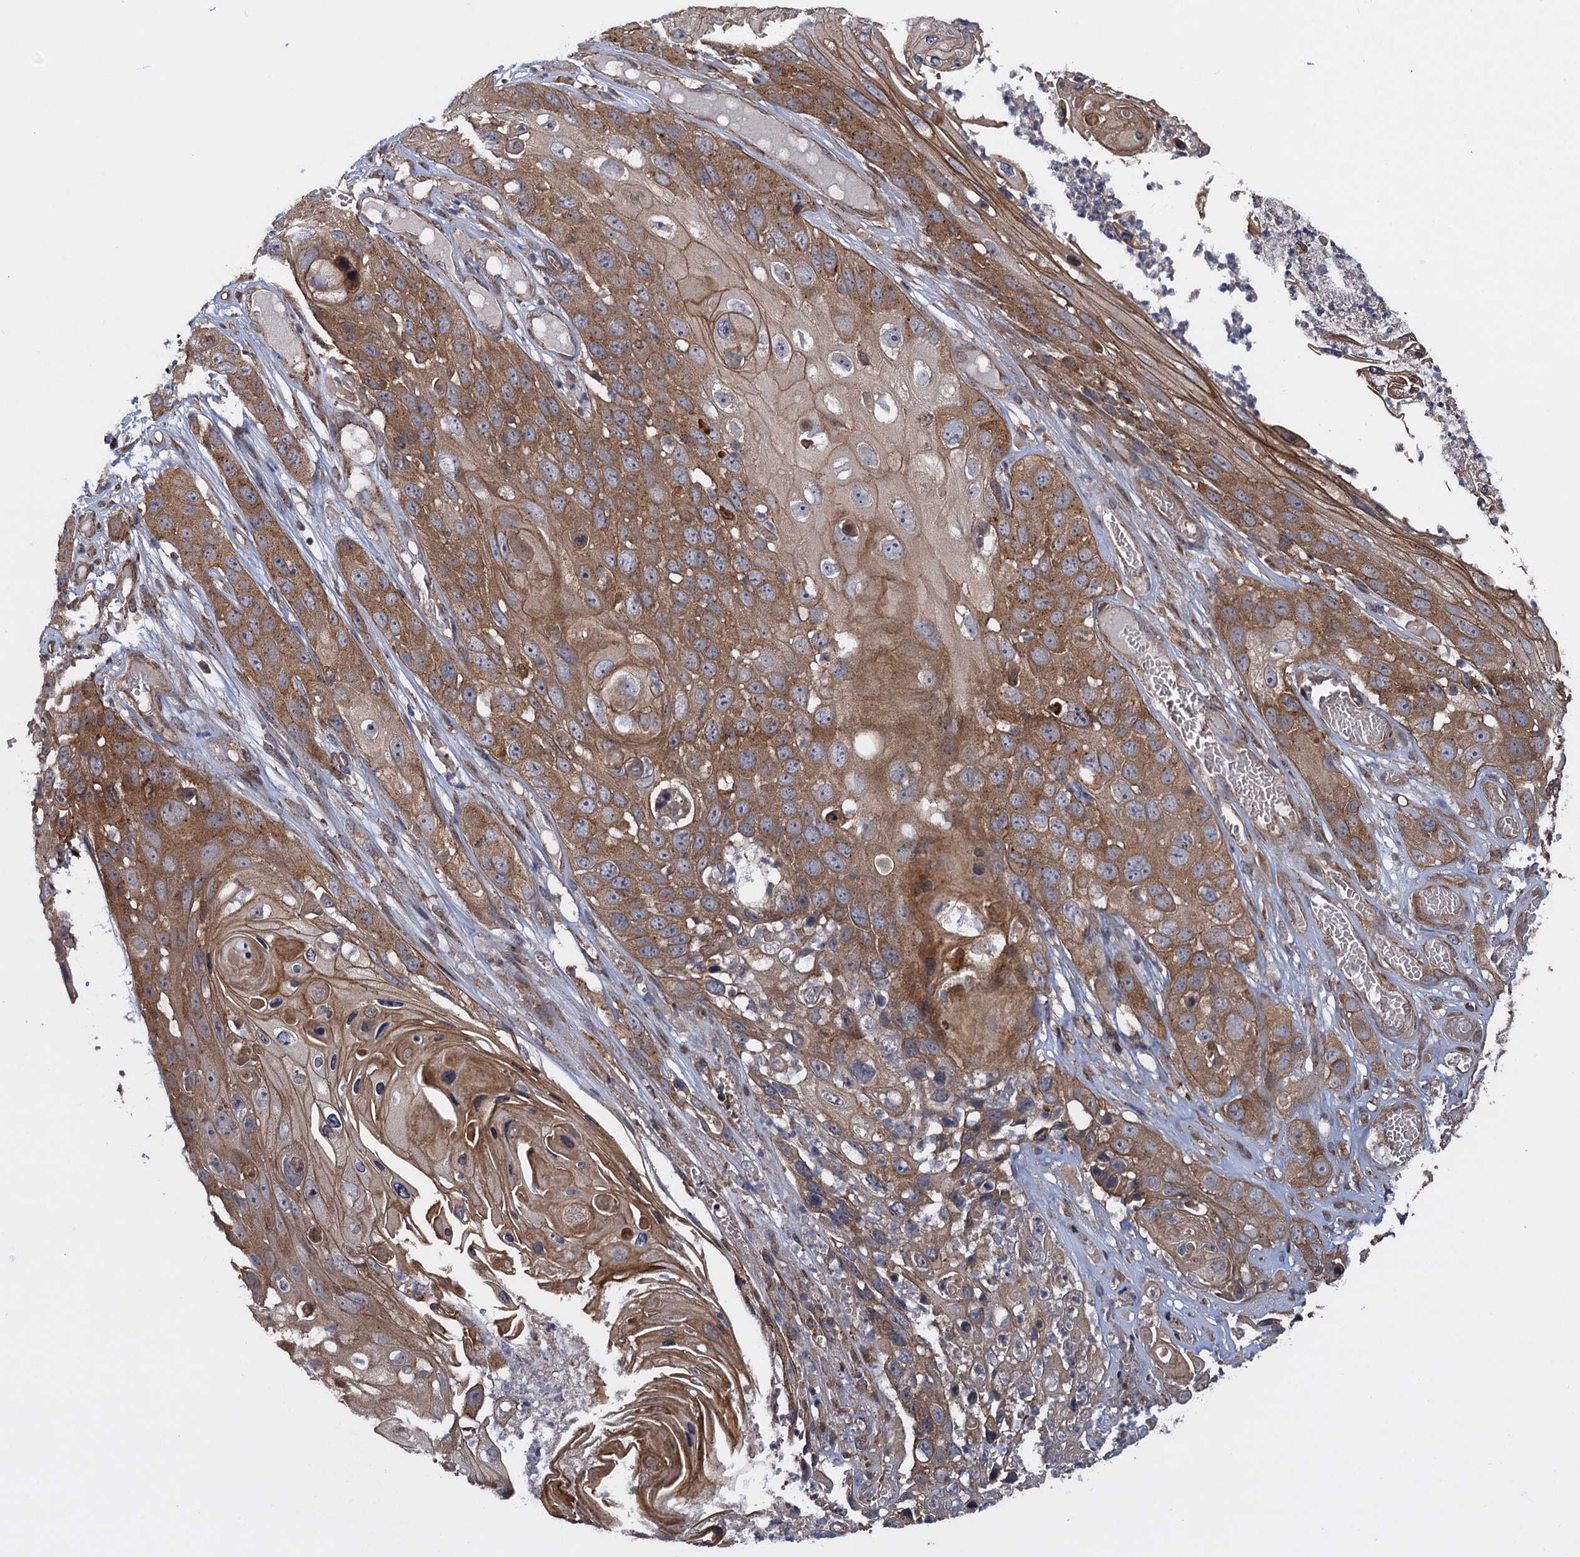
{"staining": {"intensity": "moderate", "quantity": ">75%", "location": "cytoplasmic/membranous"}, "tissue": "skin cancer", "cell_type": "Tumor cells", "image_type": "cancer", "snomed": [{"axis": "morphology", "description": "Squamous cell carcinoma, NOS"}, {"axis": "topography", "description": "Skin"}], "caption": "Human squamous cell carcinoma (skin) stained with a protein marker demonstrates moderate staining in tumor cells.", "gene": "HAUS1", "patient": {"sex": "male", "age": 55}}